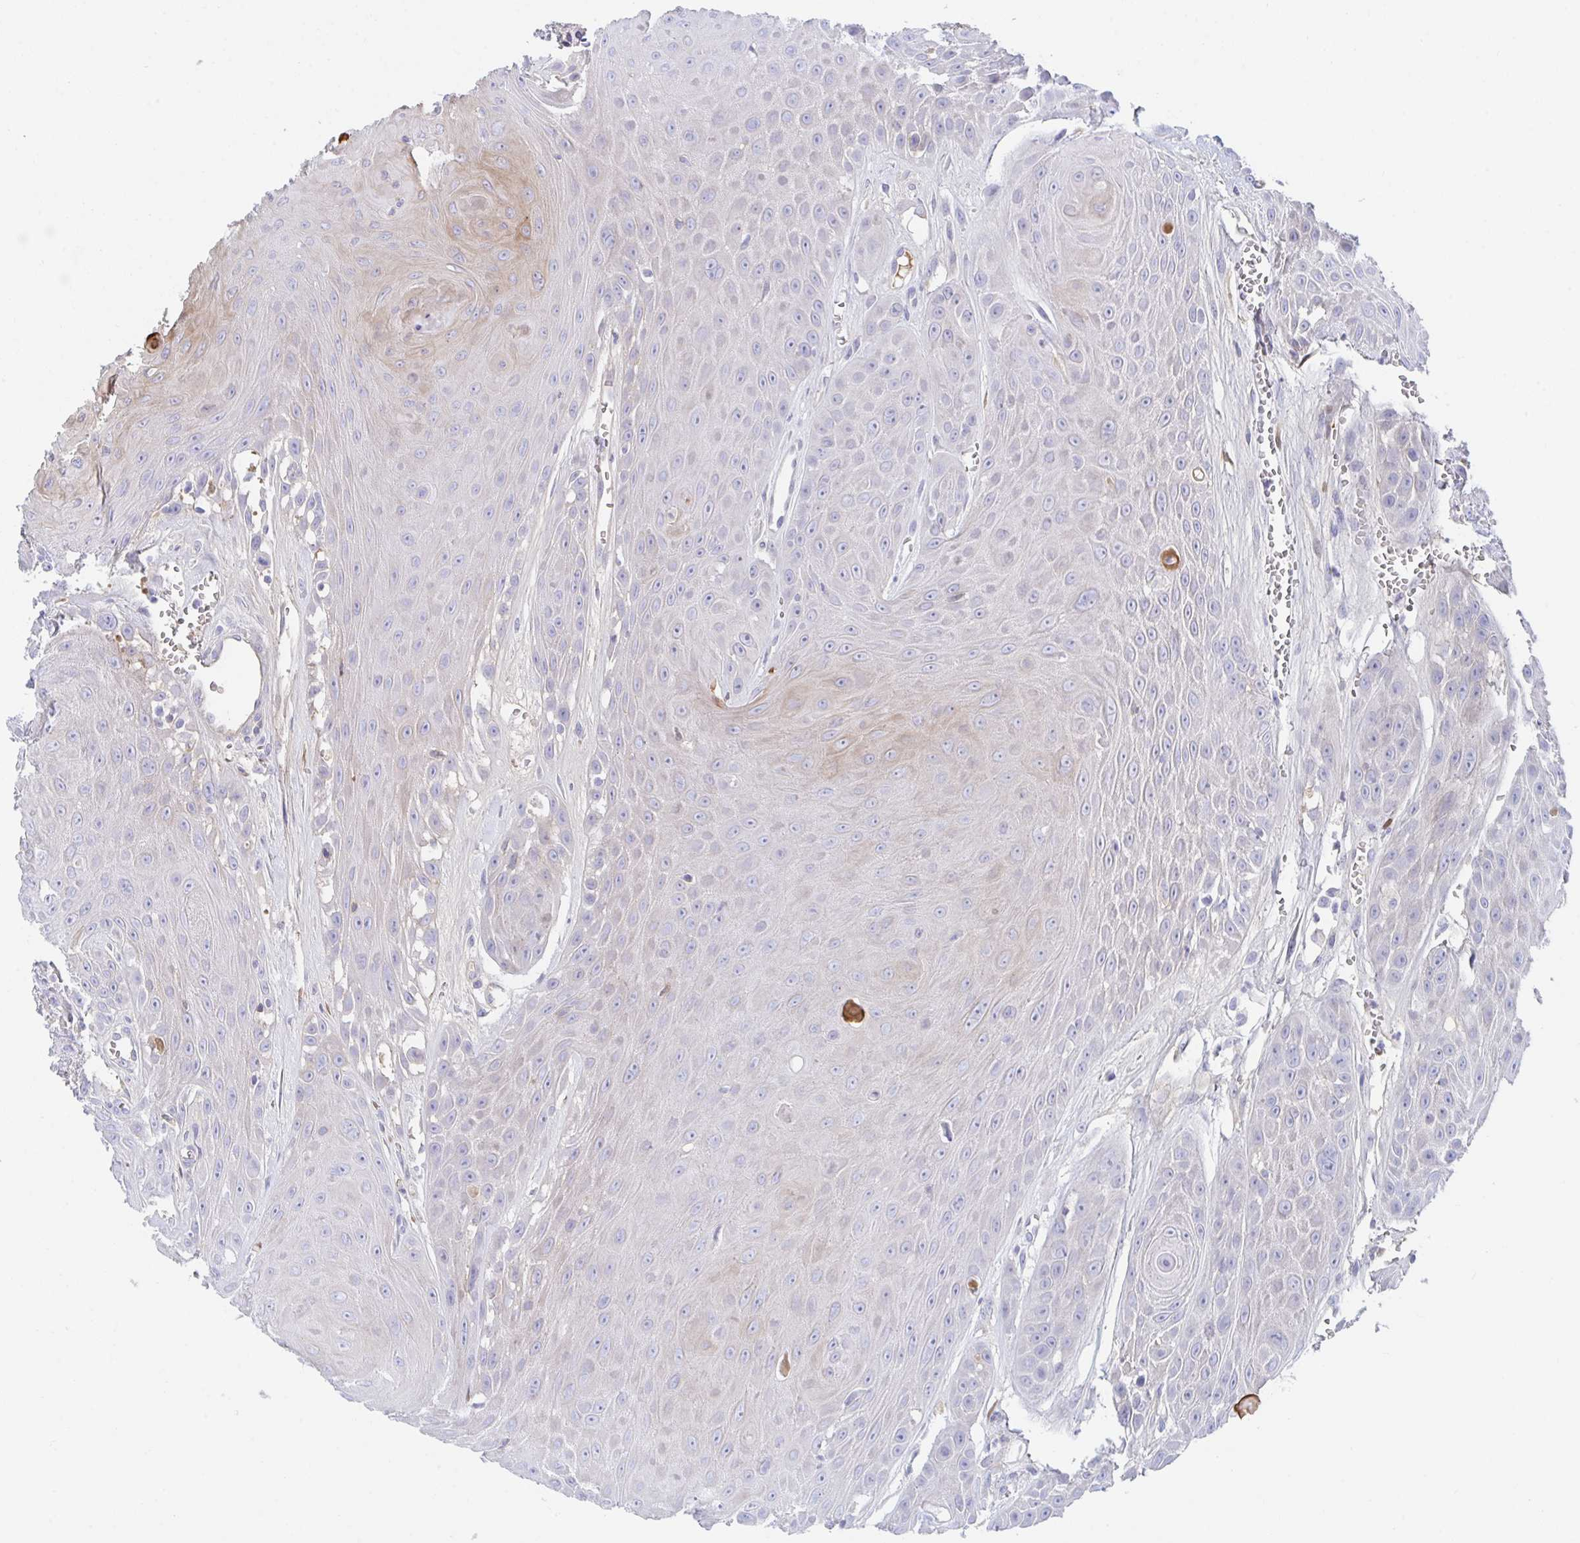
{"staining": {"intensity": "negative", "quantity": "none", "location": "none"}, "tissue": "head and neck cancer", "cell_type": "Tumor cells", "image_type": "cancer", "snomed": [{"axis": "morphology", "description": "Squamous cell carcinoma, NOS"}, {"axis": "topography", "description": "Oral tissue"}, {"axis": "topography", "description": "Head-Neck"}], "caption": "A micrograph of head and neck cancer stained for a protein displays no brown staining in tumor cells.", "gene": "TNFAIP6", "patient": {"sex": "male", "age": 81}}